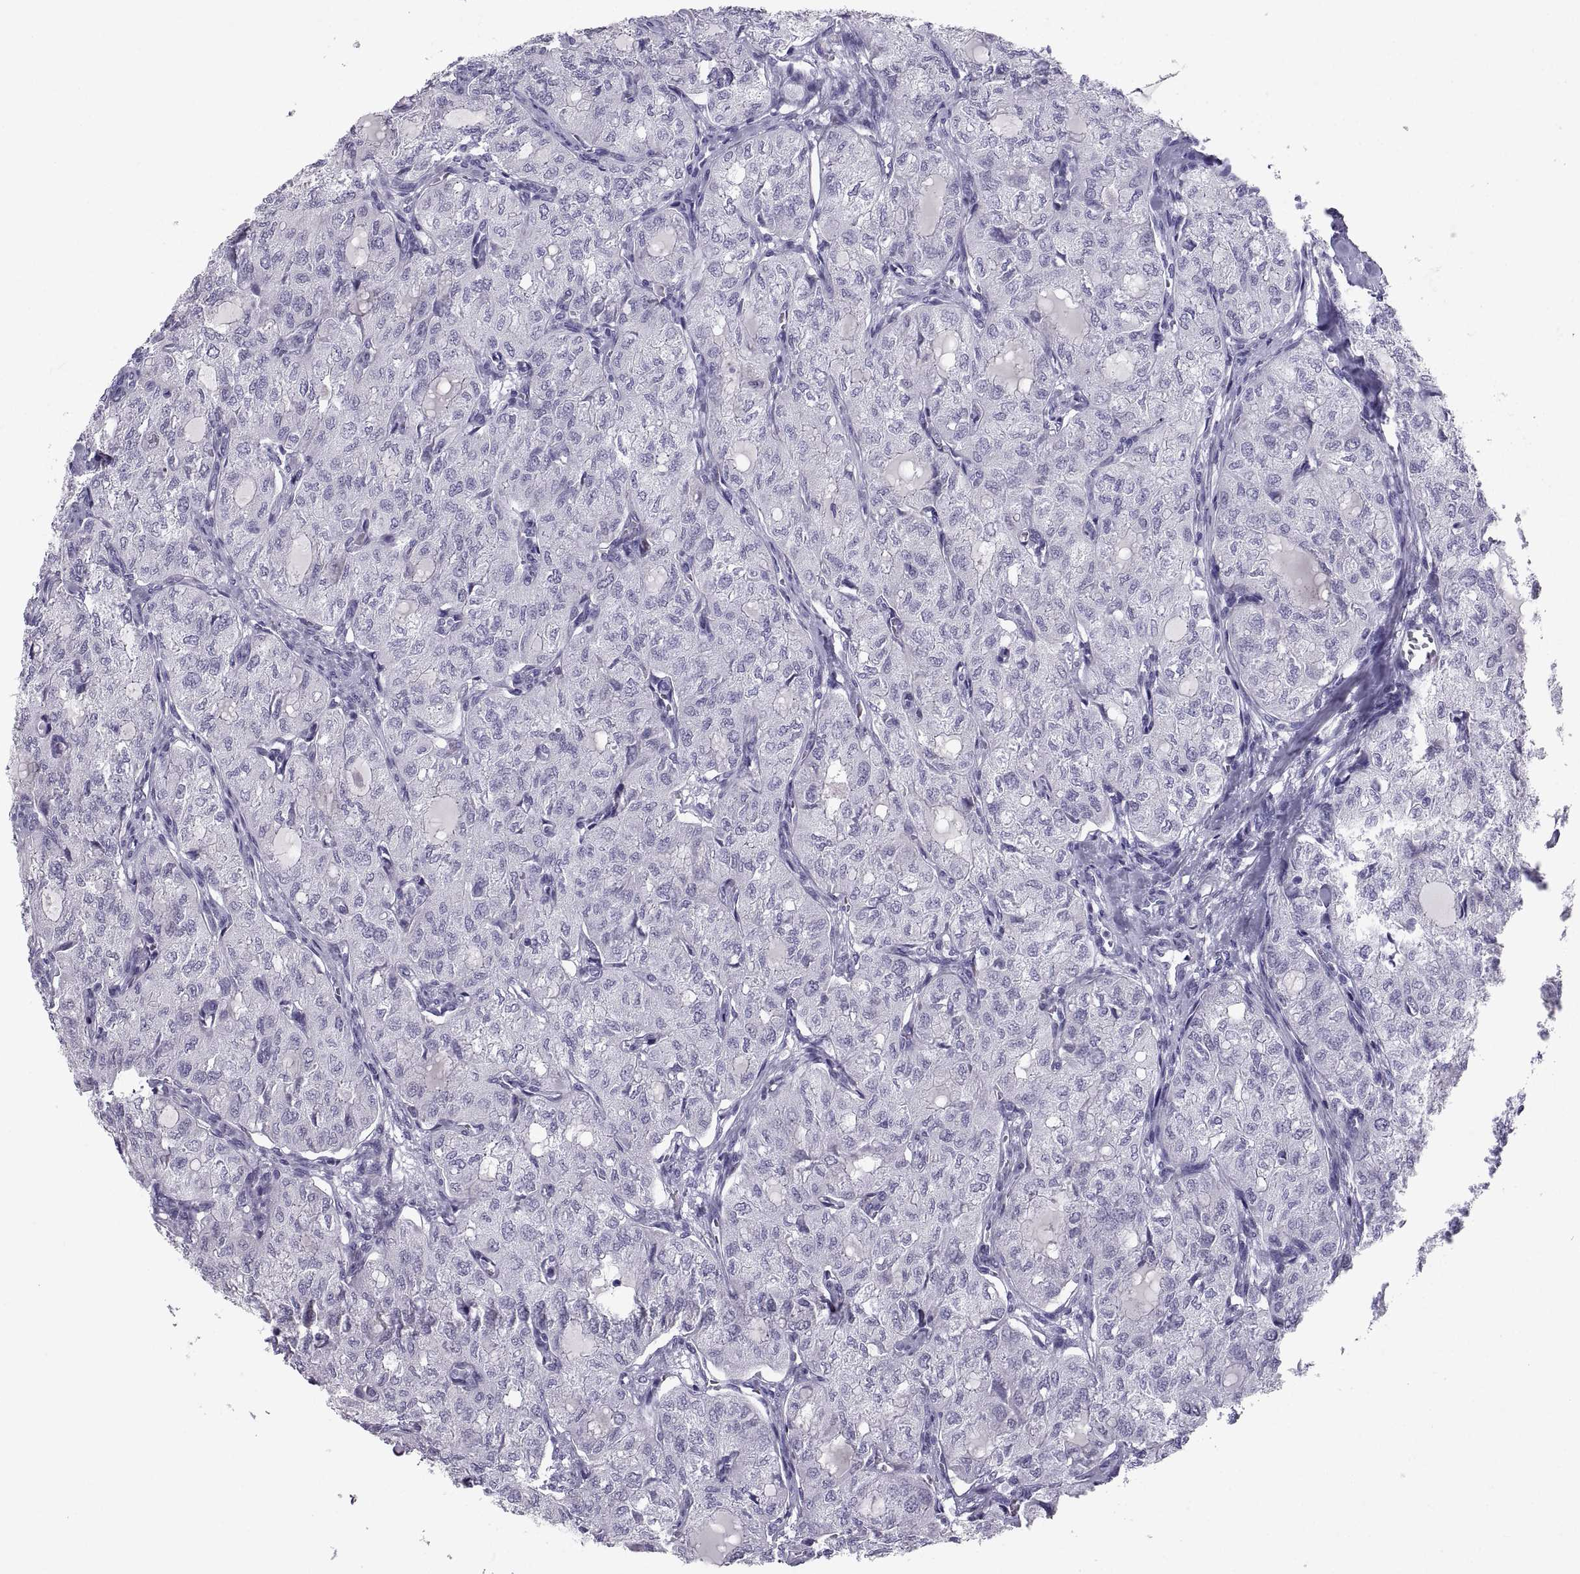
{"staining": {"intensity": "negative", "quantity": "none", "location": "none"}, "tissue": "thyroid cancer", "cell_type": "Tumor cells", "image_type": "cancer", "snomed": [{"axis": "morphology", "description": "Follicular adenoma carcinoma, NOS"}, {"axis": "topography", "description": "Thyroid gland"}], "caption": "DAB (3,3'-diaminobenzidine) immunohistochemical staining of thyroid follicular adenoma carcinoma shows no significant positivity in tumor cells.", "gene": "PCSK1N", "patient": {"sex": "male", "age": 75}}